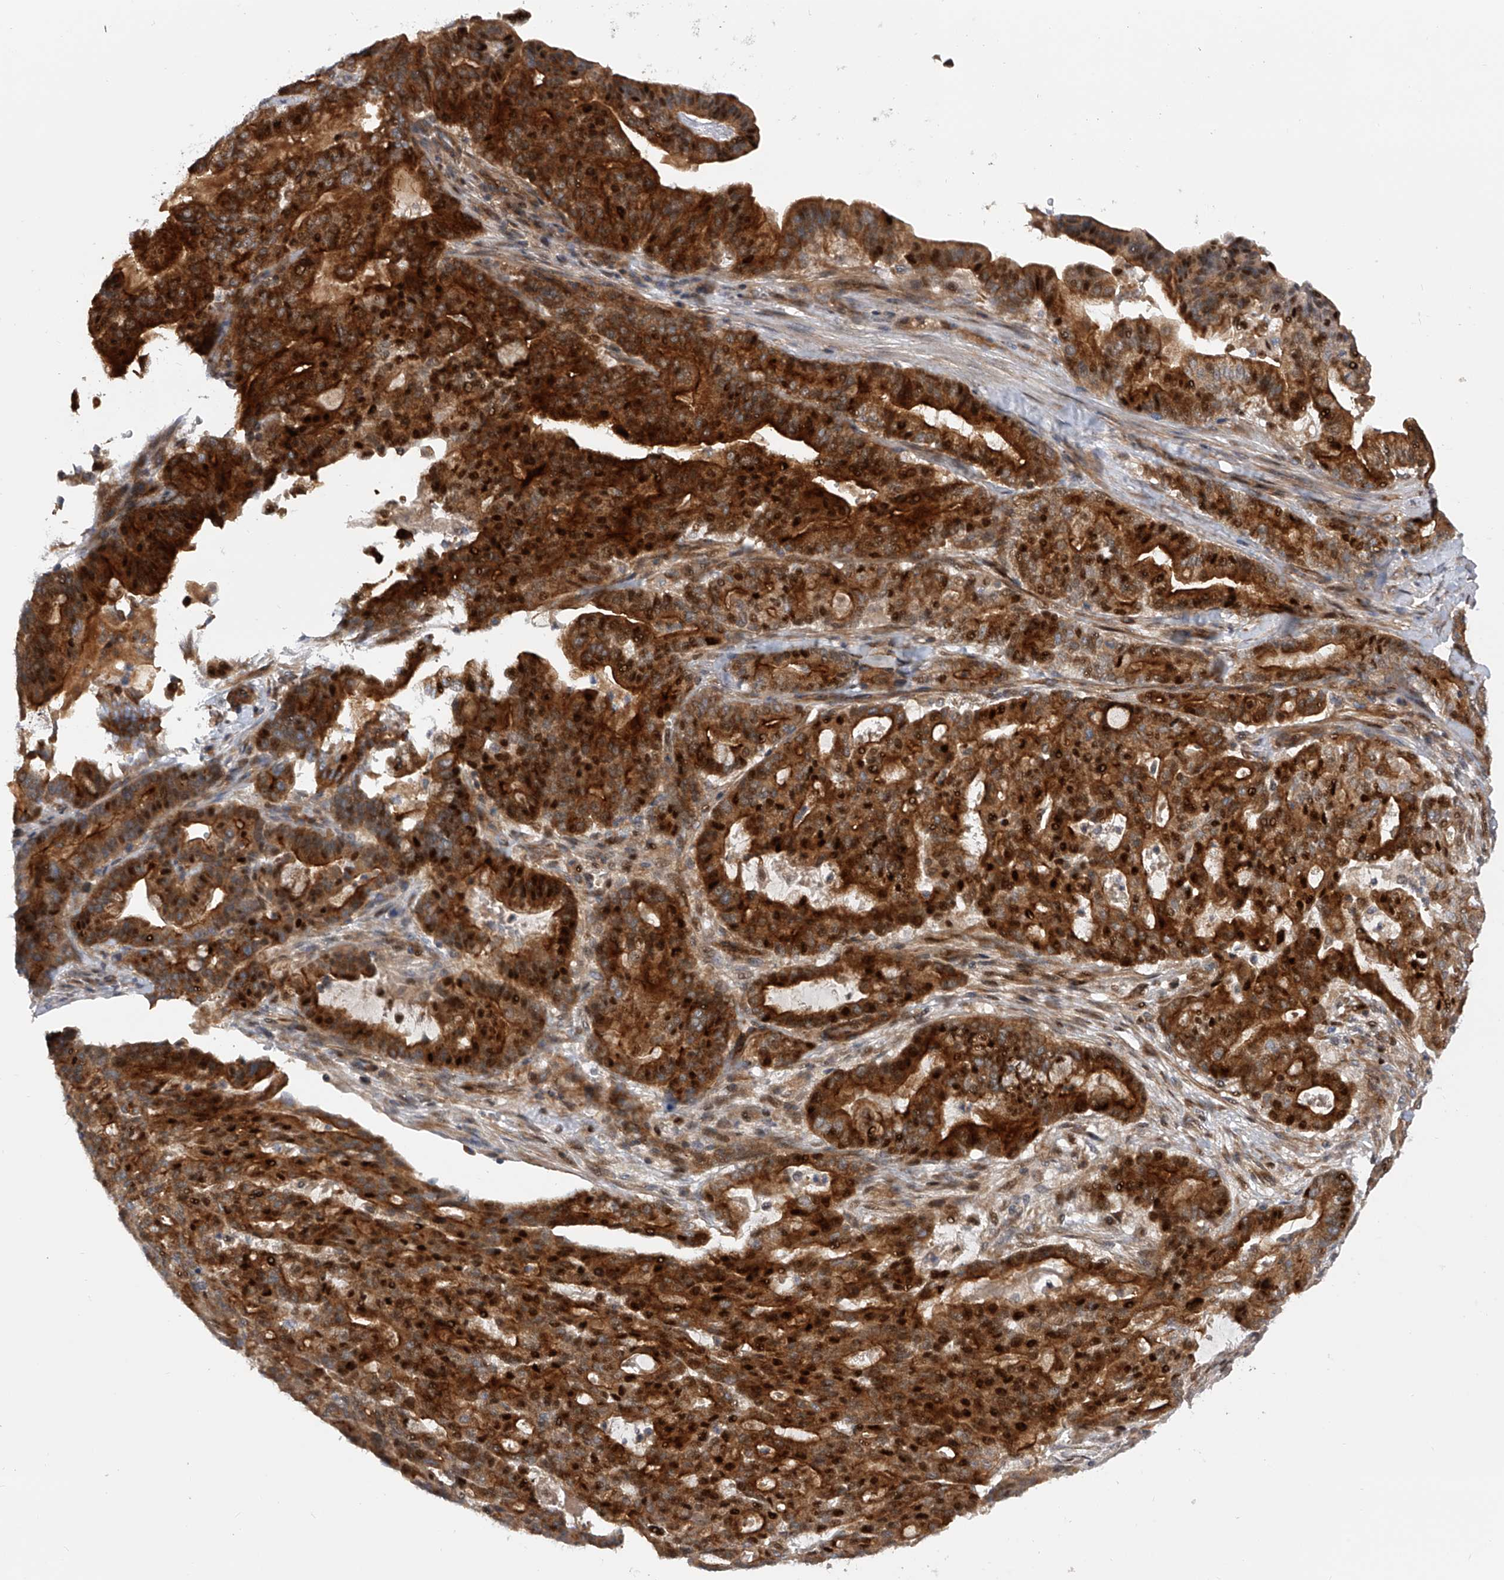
{"staining": {"intensity": "strong", "quantity": ">75%", "location": "cytoplasmic/membranous,nuclear"}, "tissue": "pancreatic cancer", "cell_type": "Tumor cells", "image_type": "cancer", "snomed": [{"axis": "morphology", "description": "Adenocarcinoma, NOS"}, {"axis": "topography", "description": "Pancreas"}], "caption": "Strong cytoplasmic/membranous and nuclear staining for a protein is present in about >75% of tumor cells of adenocarcinoma (pancreatic) using immunohistochemistry.", "gene": "PDSS2", "patient": {"sex": "male", "age": 63}}